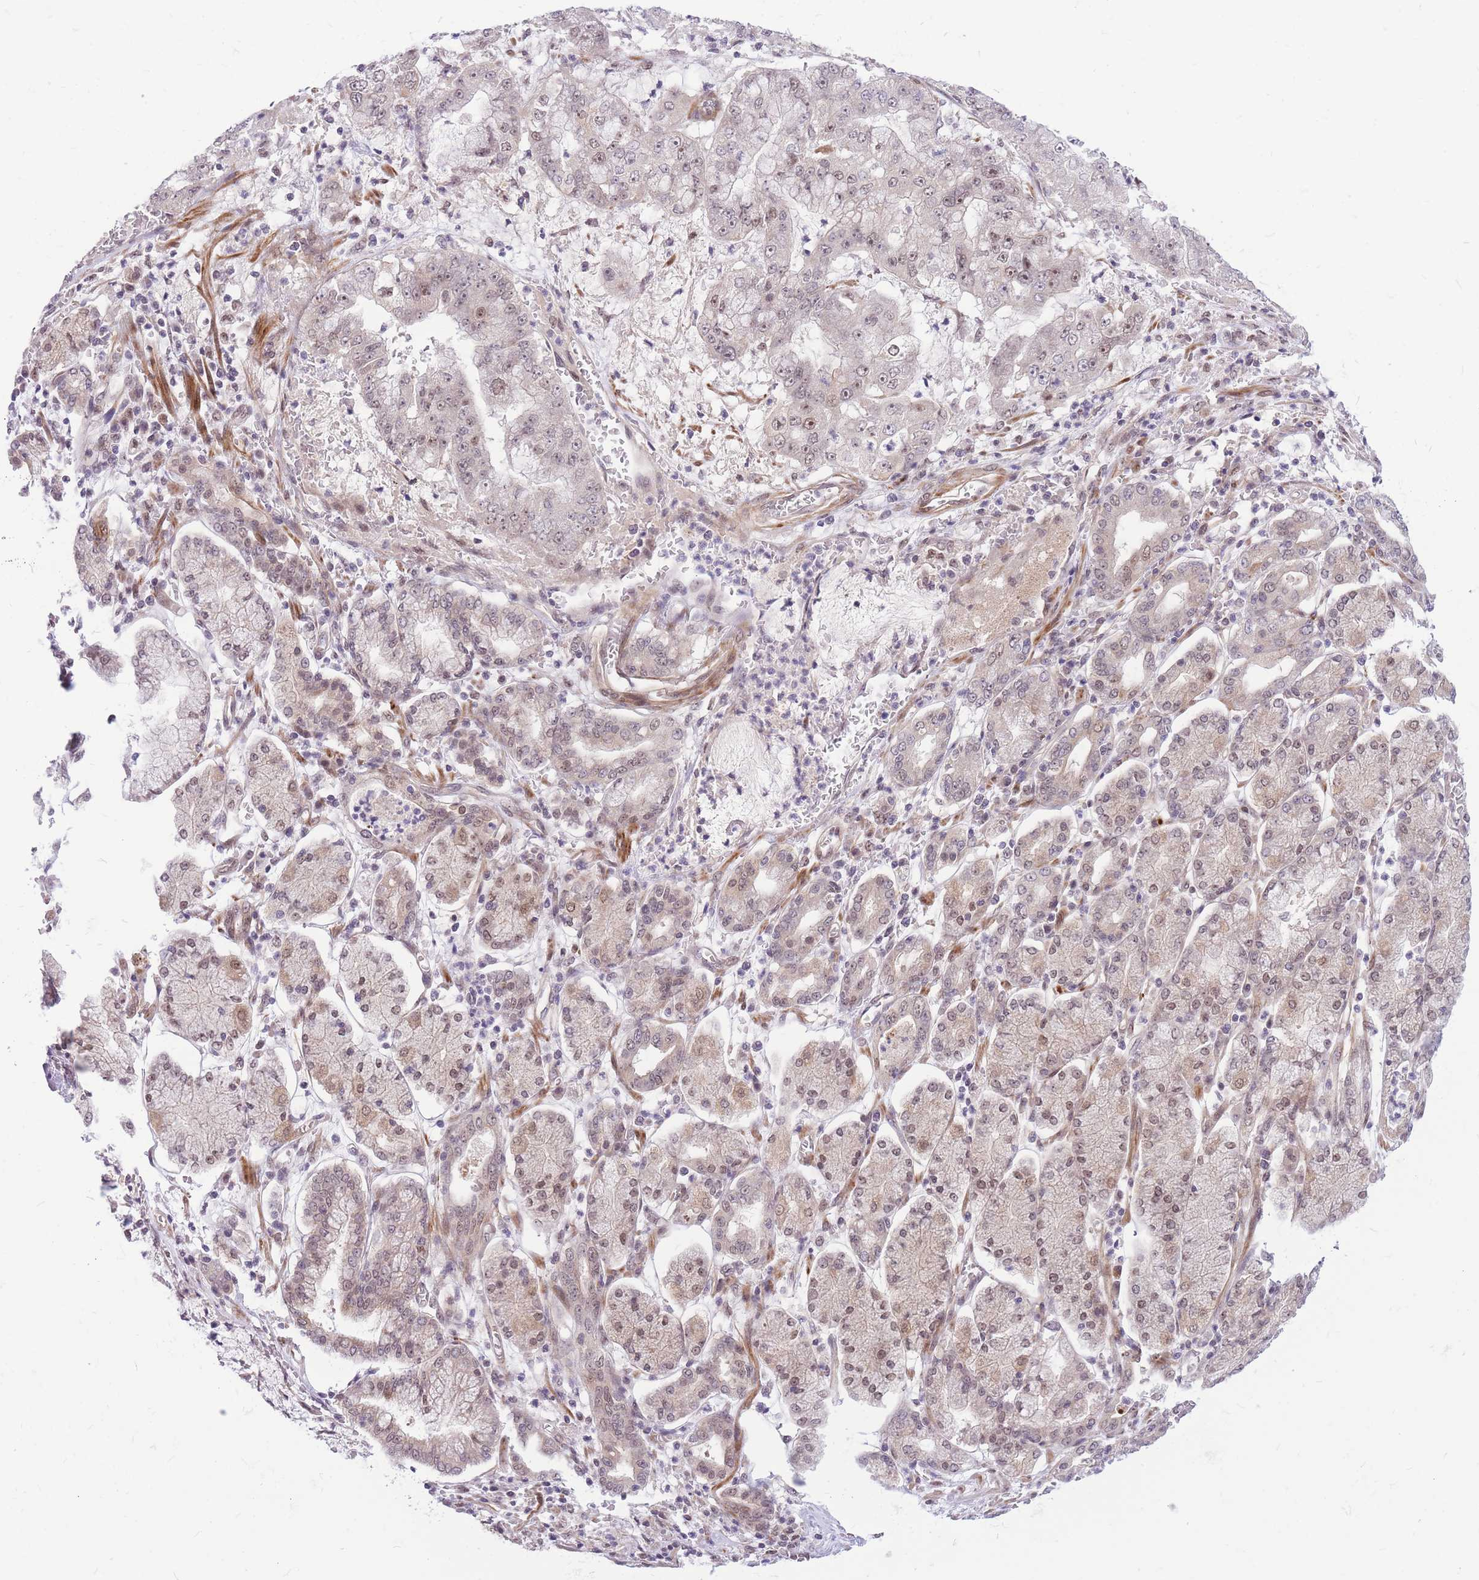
{"staining": {"intensity": "weak", "quantity": "<25%", "location": "nuclear"}, "tissue": "stomach cancer", "cell_type": "Tumor cells", "image_type": "cancer", "snomed": [{"axis": "morphology", "description": "Adenocarcinoma, NOS"}, {"axis": "topography", "description": "Stomach"}], "caption": "The image displays no significant staining in tumor cells of stomach cancer.", "gene": "ERCC2", "patient": {"sex": "male", "age": 76}}